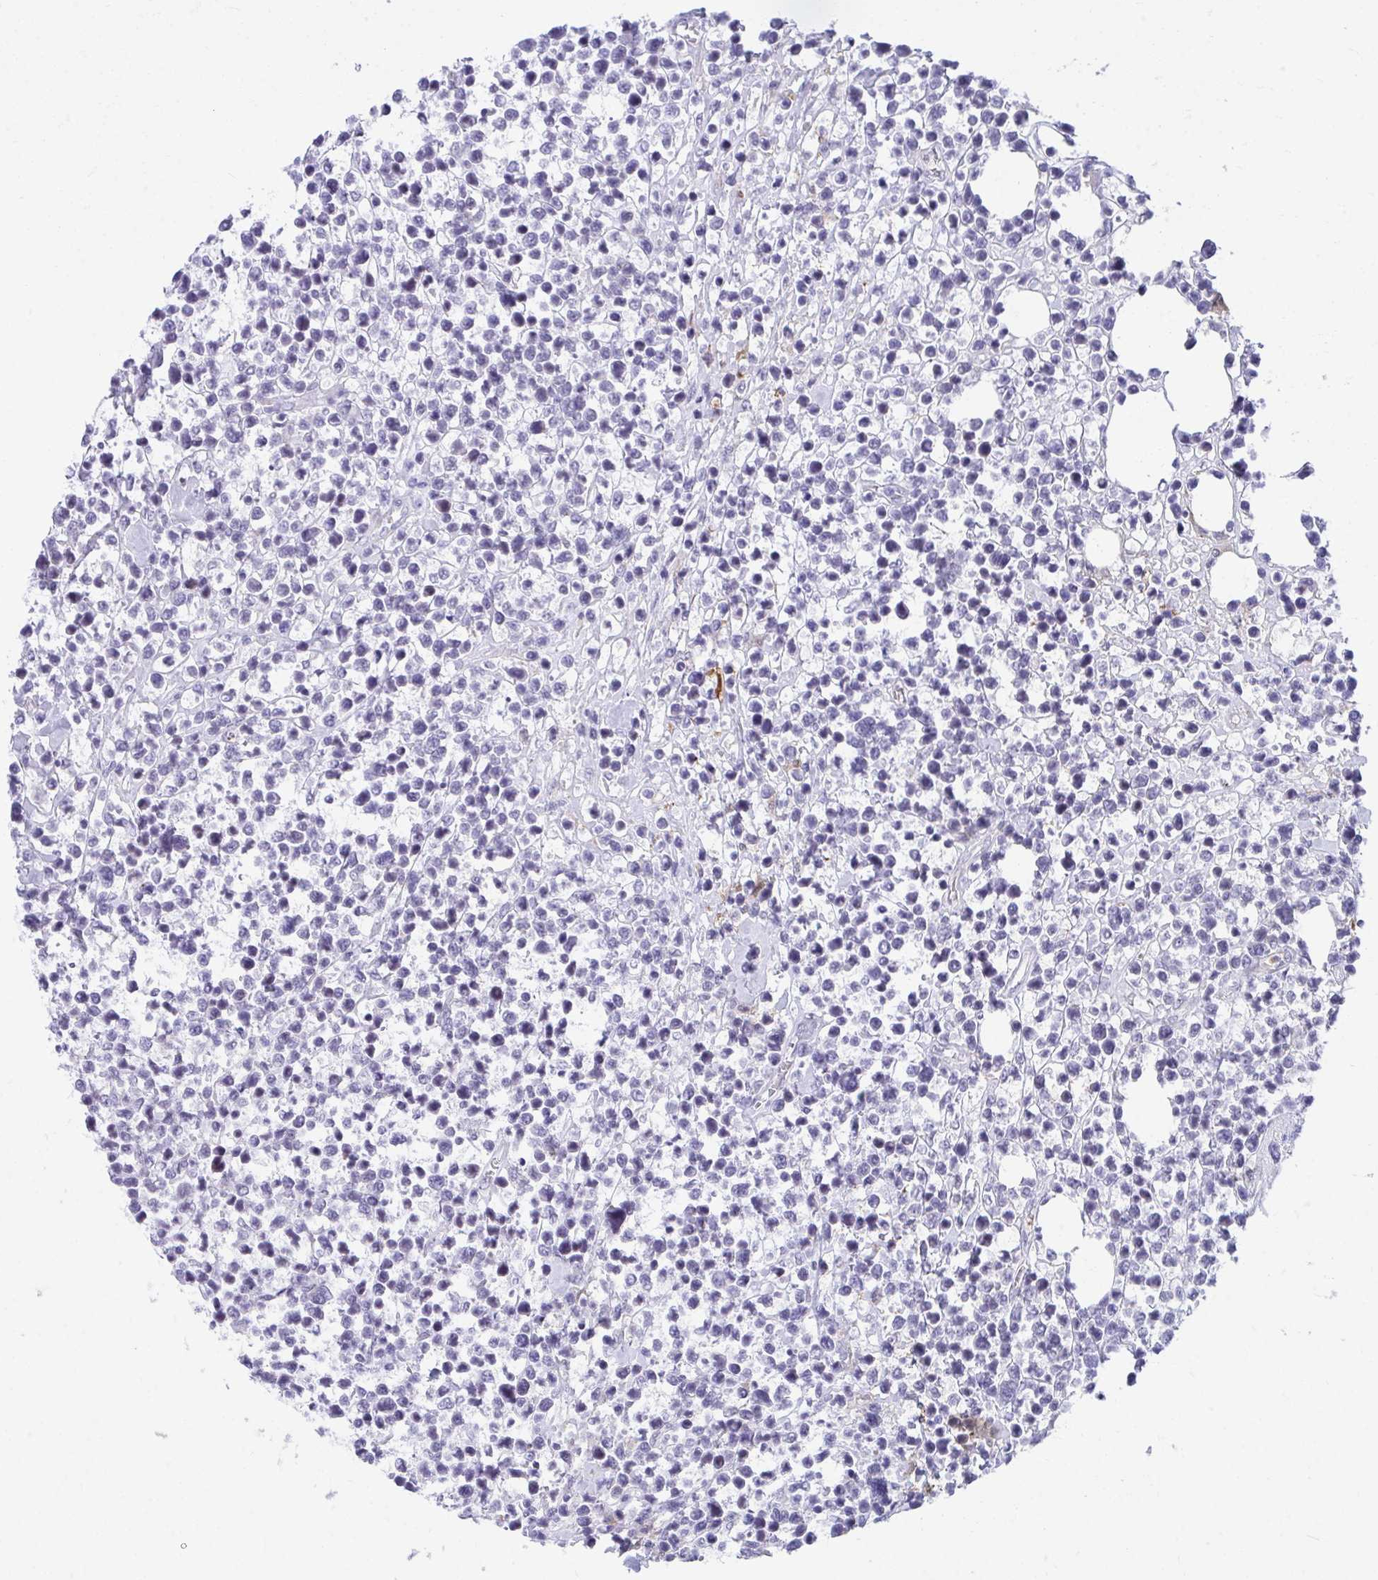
{"staining": {"intensity": "negative", "quantity": "none", "location": "none"}, "tissue": "lymphoma", "cell_type": "Tumor cells", "image_type": "cancer", "snomed": [{"axis": "morphology", "description": "Malignant lymphoma, non-Hodgkin's type, Low grade"}, {"axis": "topography", "description": "Lymph node"}], "caption": "This is a image of IHC staining of low-grade malignant lymphoma, non-Hodgkin's type, which shows no staining in tumor cells.", "gene": "CSTB", "patient": {"sex": "male", "age": 60}}